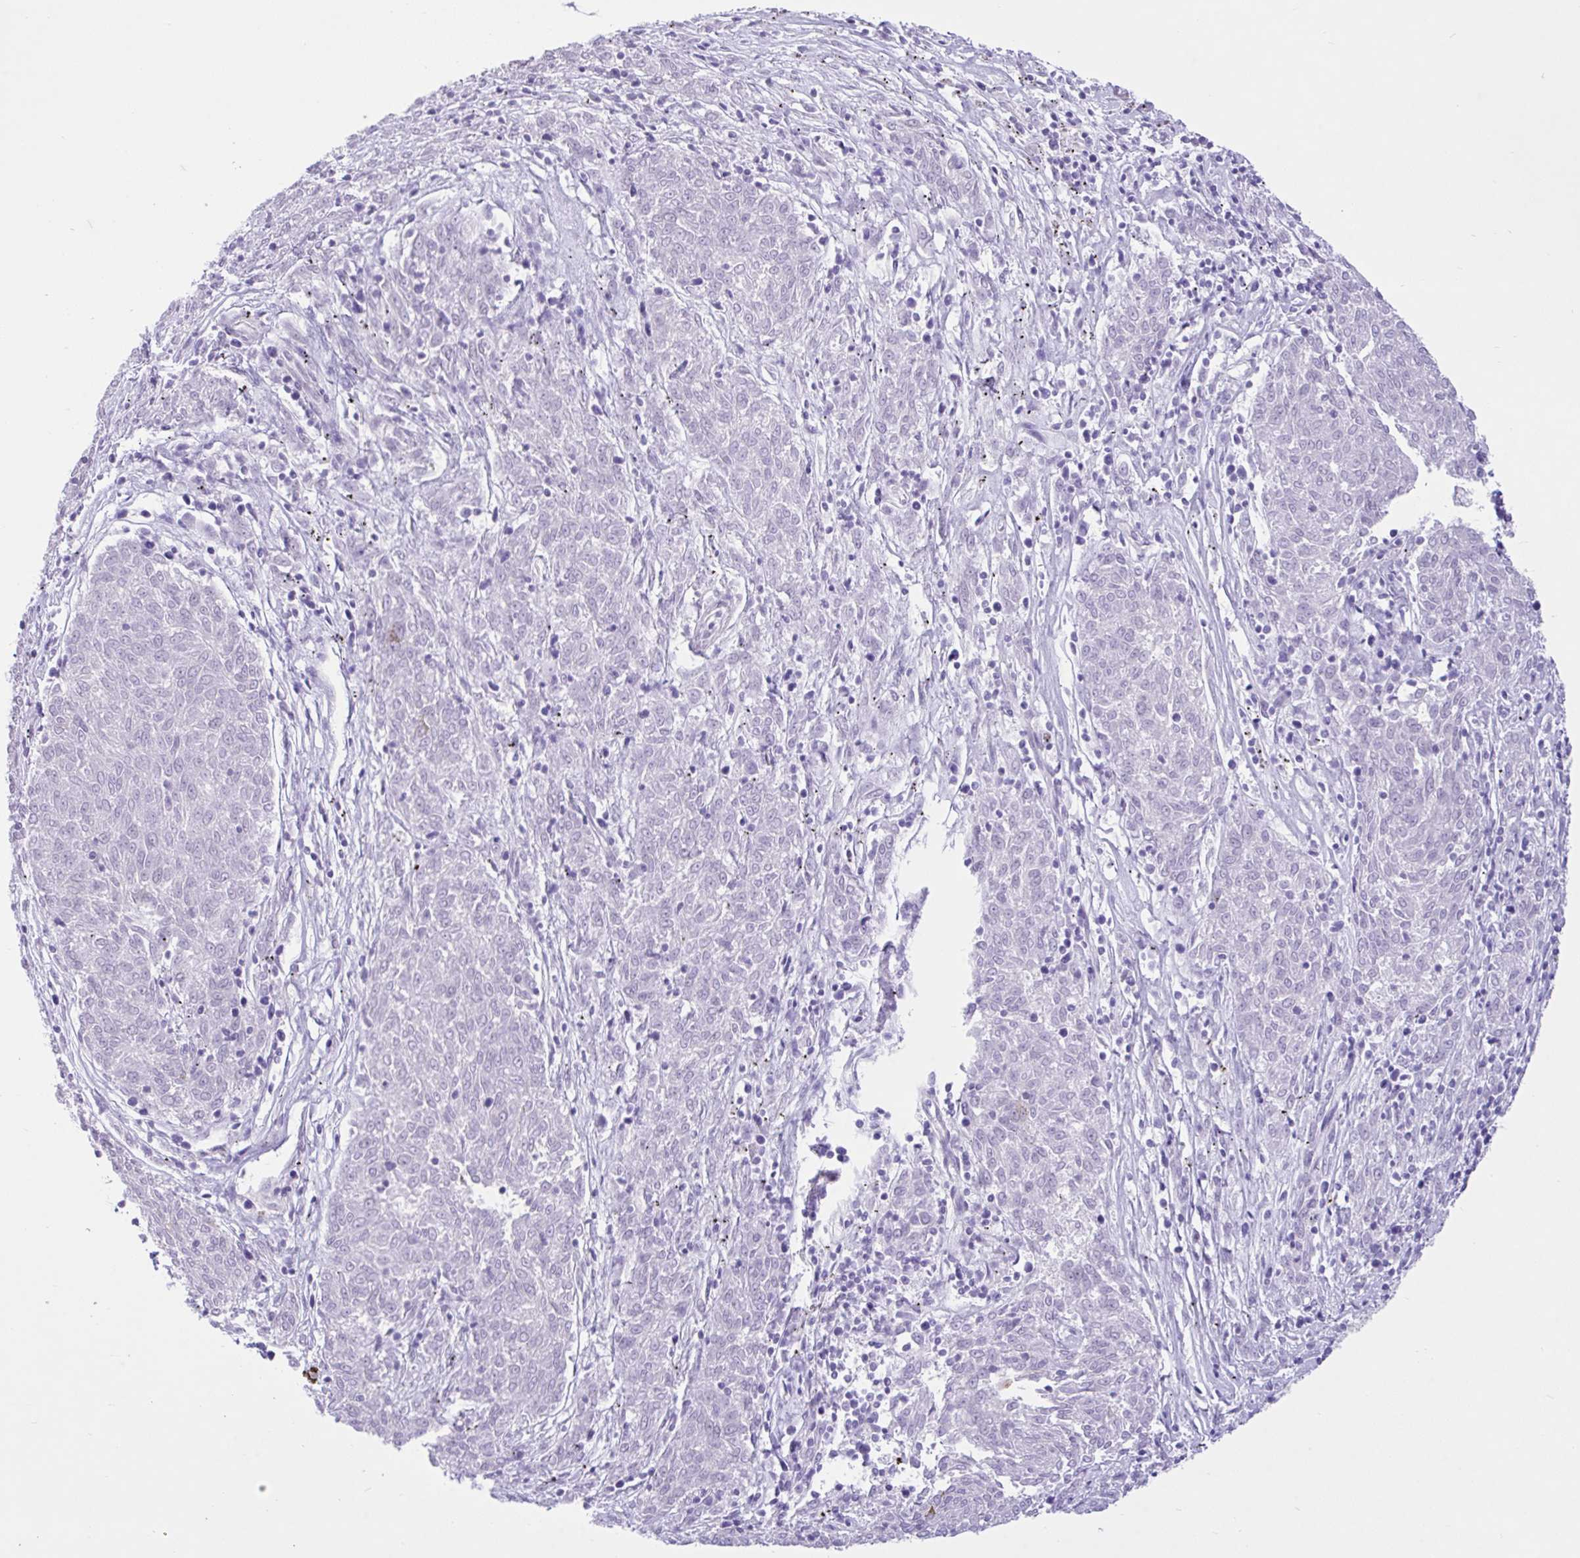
{"staining": {"intensity": "negative", "quantity": "none", "location": "none"}, "tissue": "melanoma", "cell_type": "Tumor cells", "image_type": "cancer", "snomed": [{"axis": "morphology", "description": "Malignant melanoma, NOS"}, {"axis": "topography", "description": "Skin"}], "caption": "High power microscopy micrograph of an immunohistochemistry micrograph of melanoma, revealing no significant positivity in tumor cells.", "gene": "REEP1", "patient": {"sex": "female", "age": 72}}